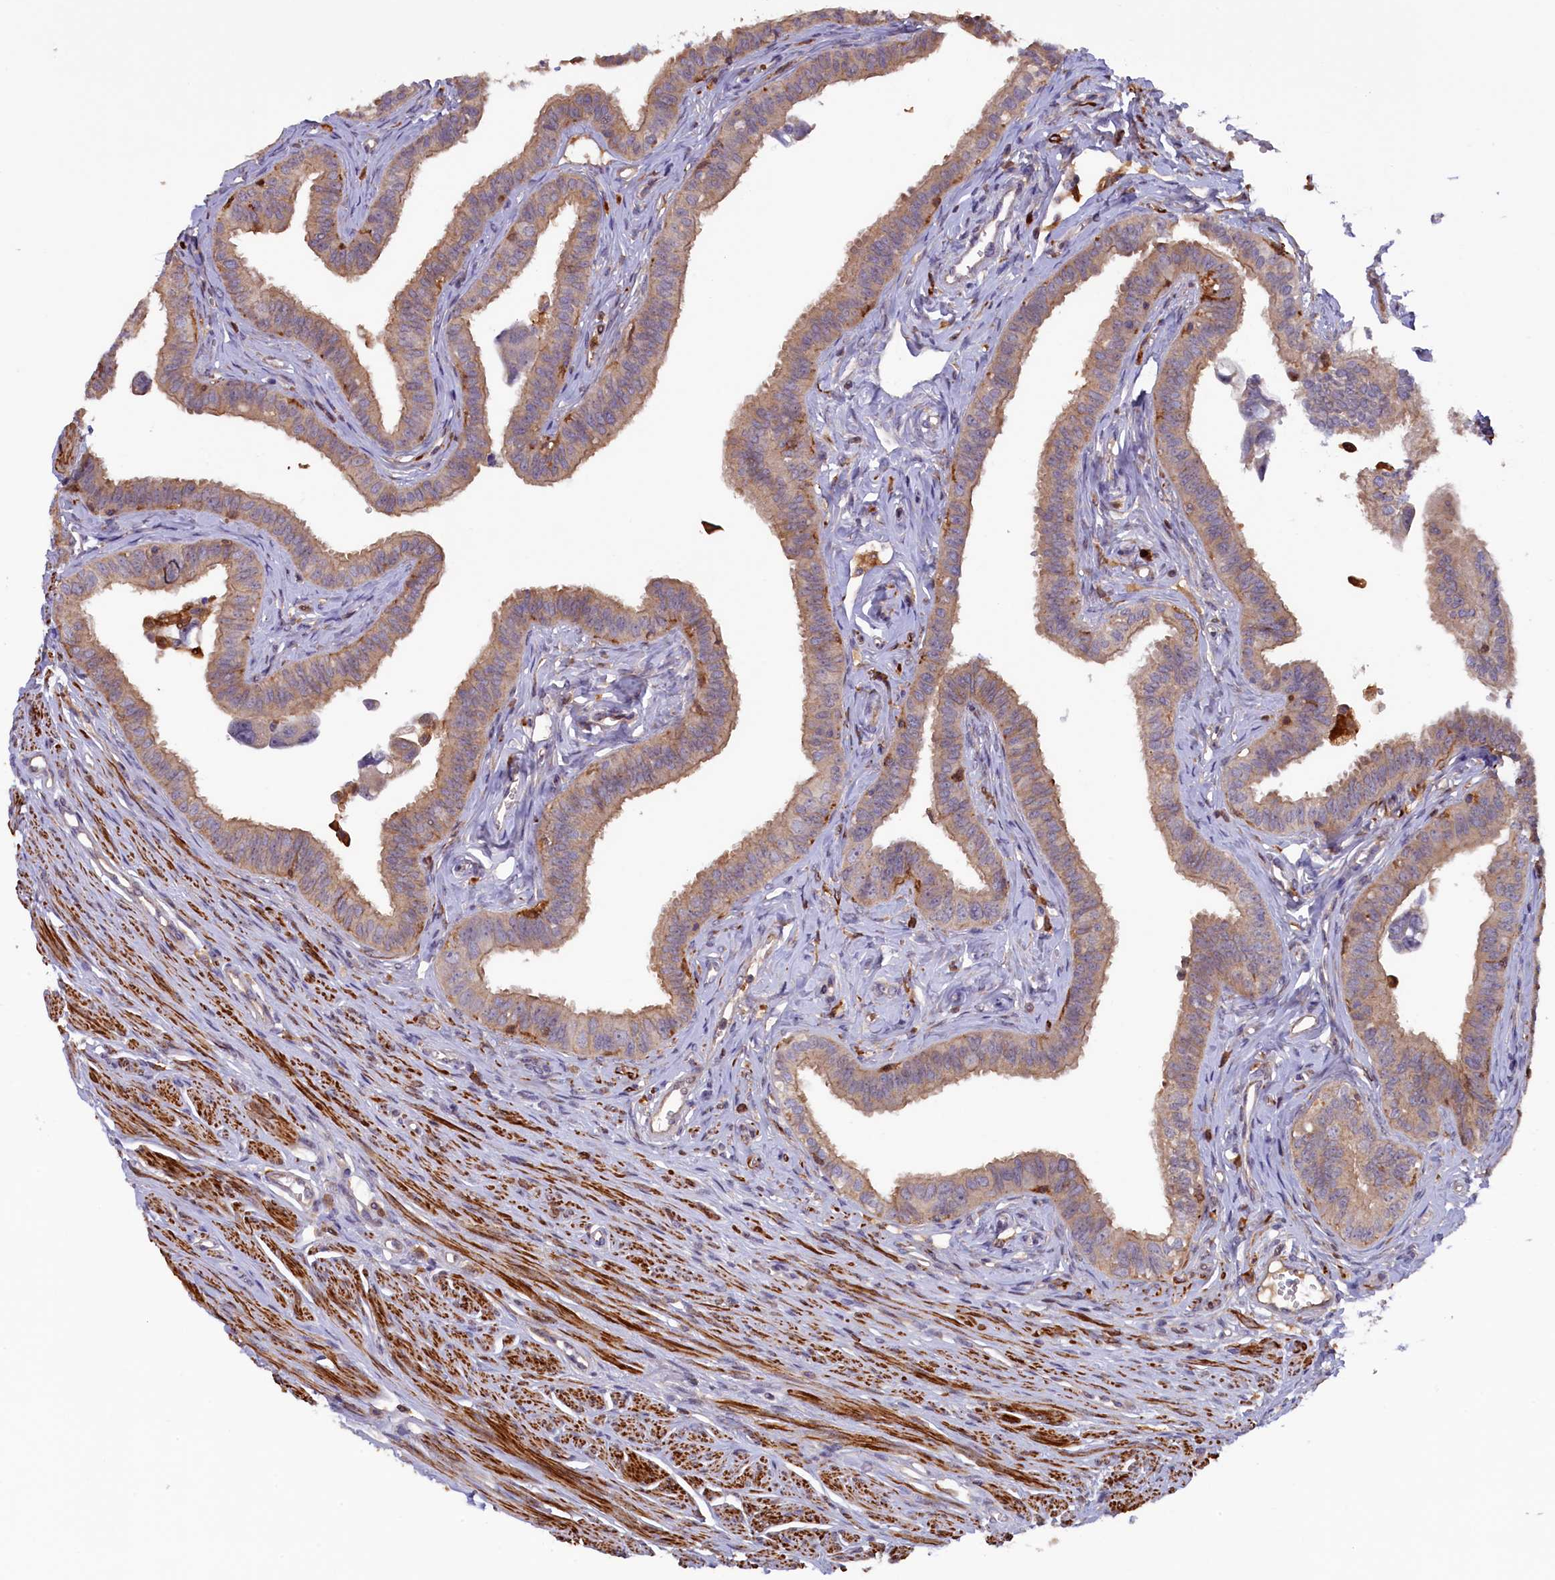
{"staining": {"intensity": "weak", "quantity": "25%-75%", "location": "cytoplasmic/membranous"}, "tissue": "fallopian tube", "cell_type": "Glandular cells", "image_type": "normal", "snomed": [{"axis": "morphology", "description": "Normal tissue, NOS"}, {"axis": "morphology", "description": "Carcinoma, NOS"}, {"axis": "topography", "description": "Fallopian tube"}, {"axis": "topography", "description": "Ovary"}], "caption": "This image shows immunohistochemistry (IHC) staining of normal fallopian tube, with low weak cytoplasmic/membranous positivity in approximately 25%-75% of glandular cells.", "gene": "FERMT1", "patient": {"sex": "female", "age": 59}}